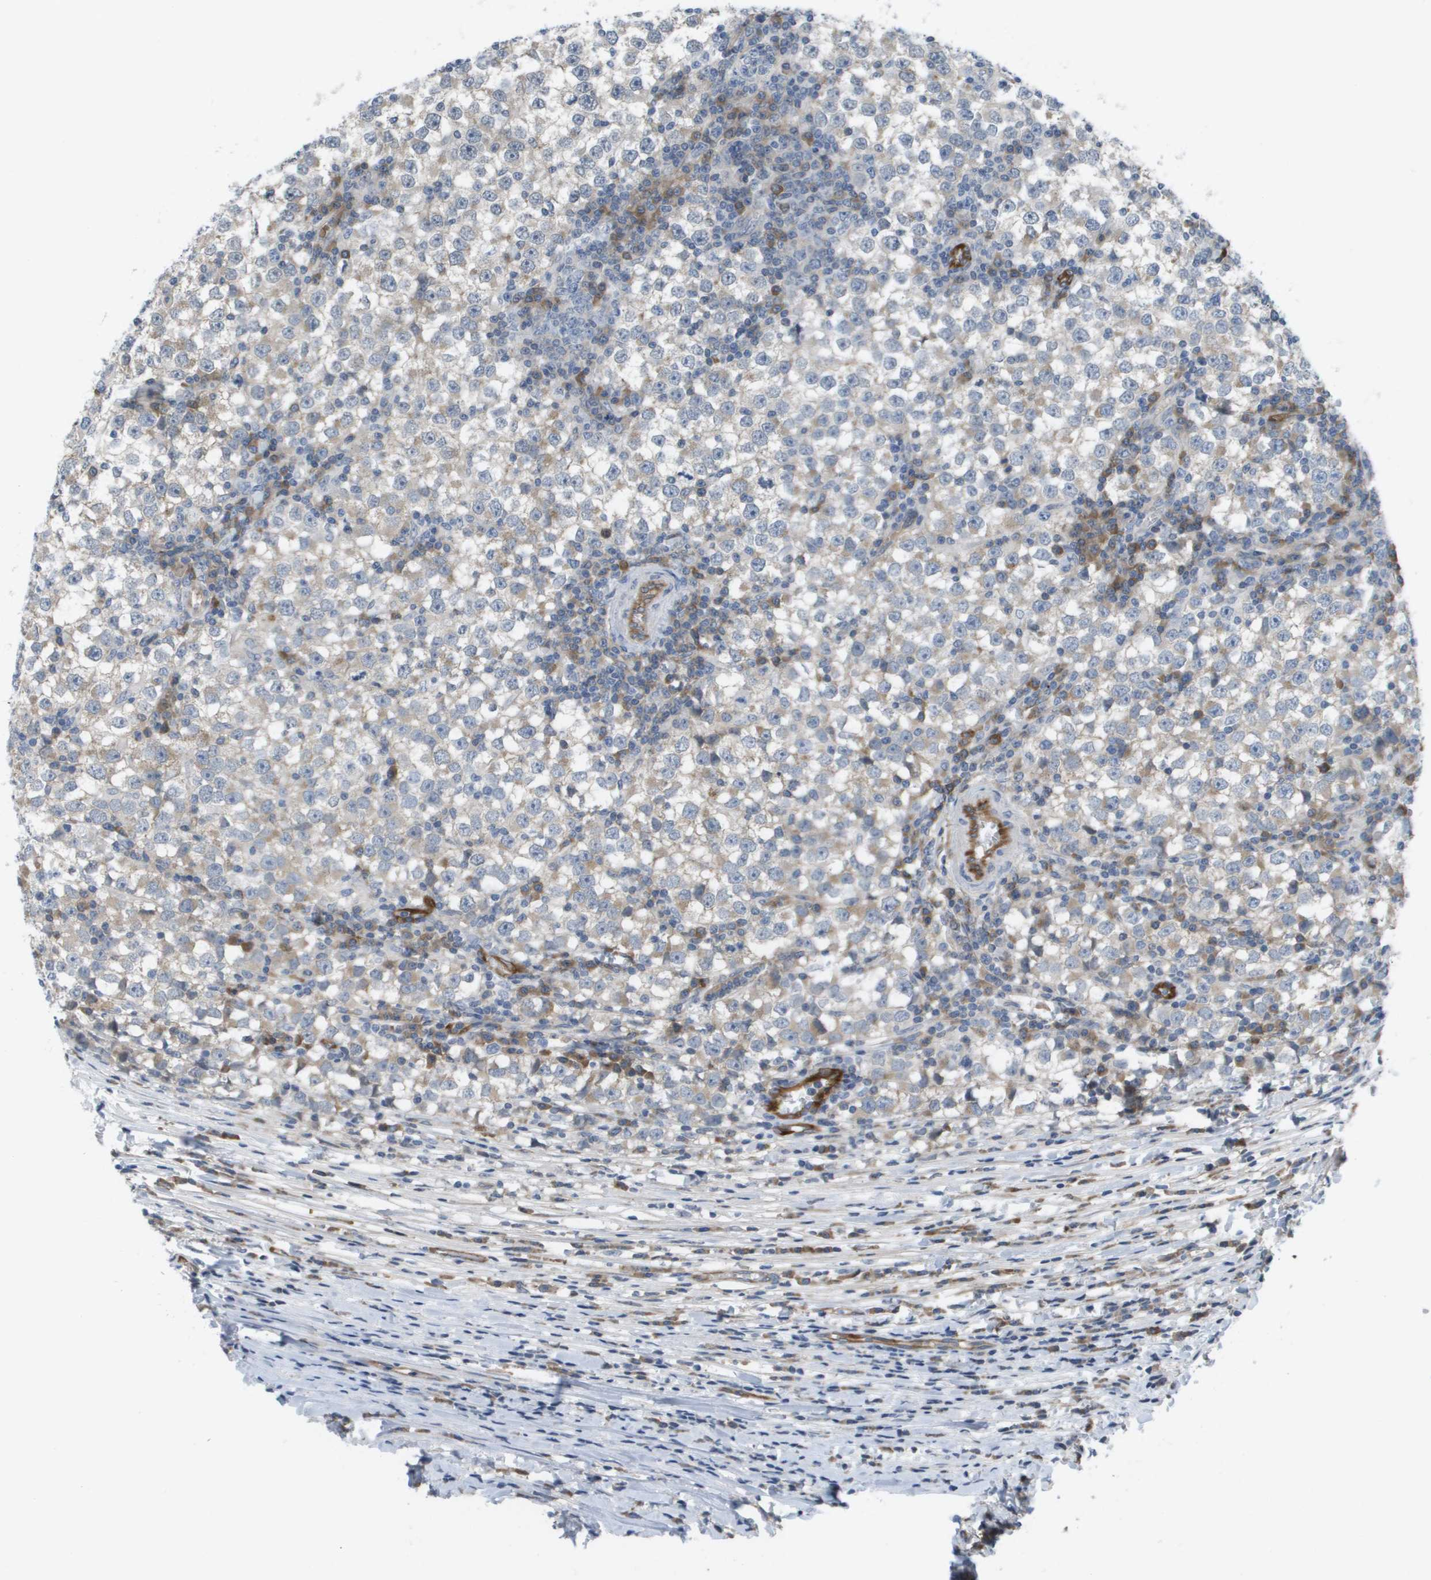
{"staining": {"intensity": "weak", "quantity": "<25%", "location": "cytoplasmic/membranous"}, "tissue": "testis cancer", "cell_type": "Tumor cells", "image_type": "cancer", "snomed": [{"axis": "morphology", "description": "Seminoma, NOS"}, {"axis": "topography", "description": "Testis"}], "caption": "This is an immunohistochemistry (IHC) micrograph of human testis cancer. There is no expression in tumor cells.", "gene": "MARCHF8", "patient": {"sex": "male", "age": 65}}